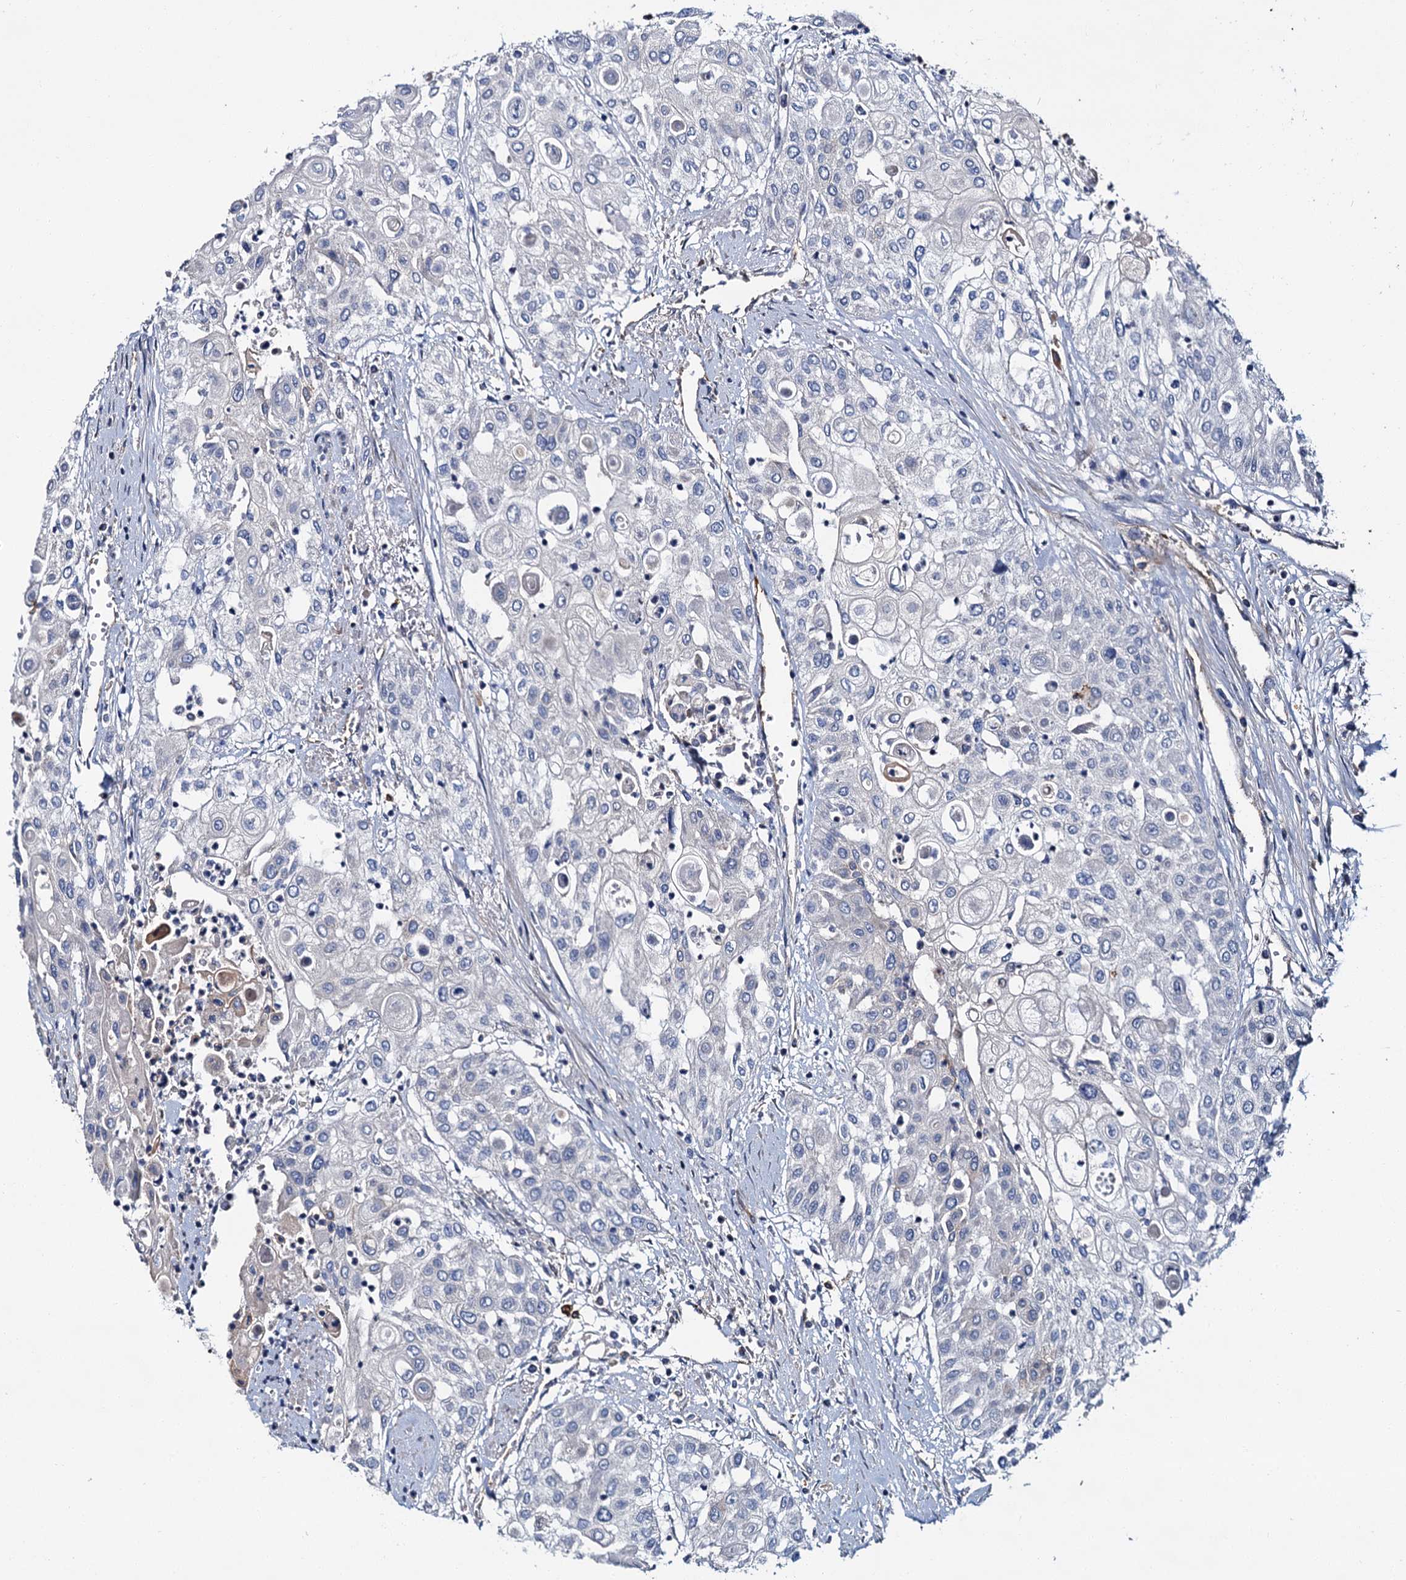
{"staining": {"intensity": "negative", "quantity": "none", "location": "none"}, "tissue": "urothelial cancer", "cell_type": "Tumor cells", "image_type": "cancer", "snomed": [{"axis": "morphology", "description": "Urothelial carcinoma, High grade"}, {"axis": "topography", "description": "Urinary bladder"}], "caption": "This is an IHC histopathology image of human urothelial carcinoma (high-grade). There is no staining in tumor cells.", "gene": "CACNA1C", "patient": {"sex": "female", "age": 79}}